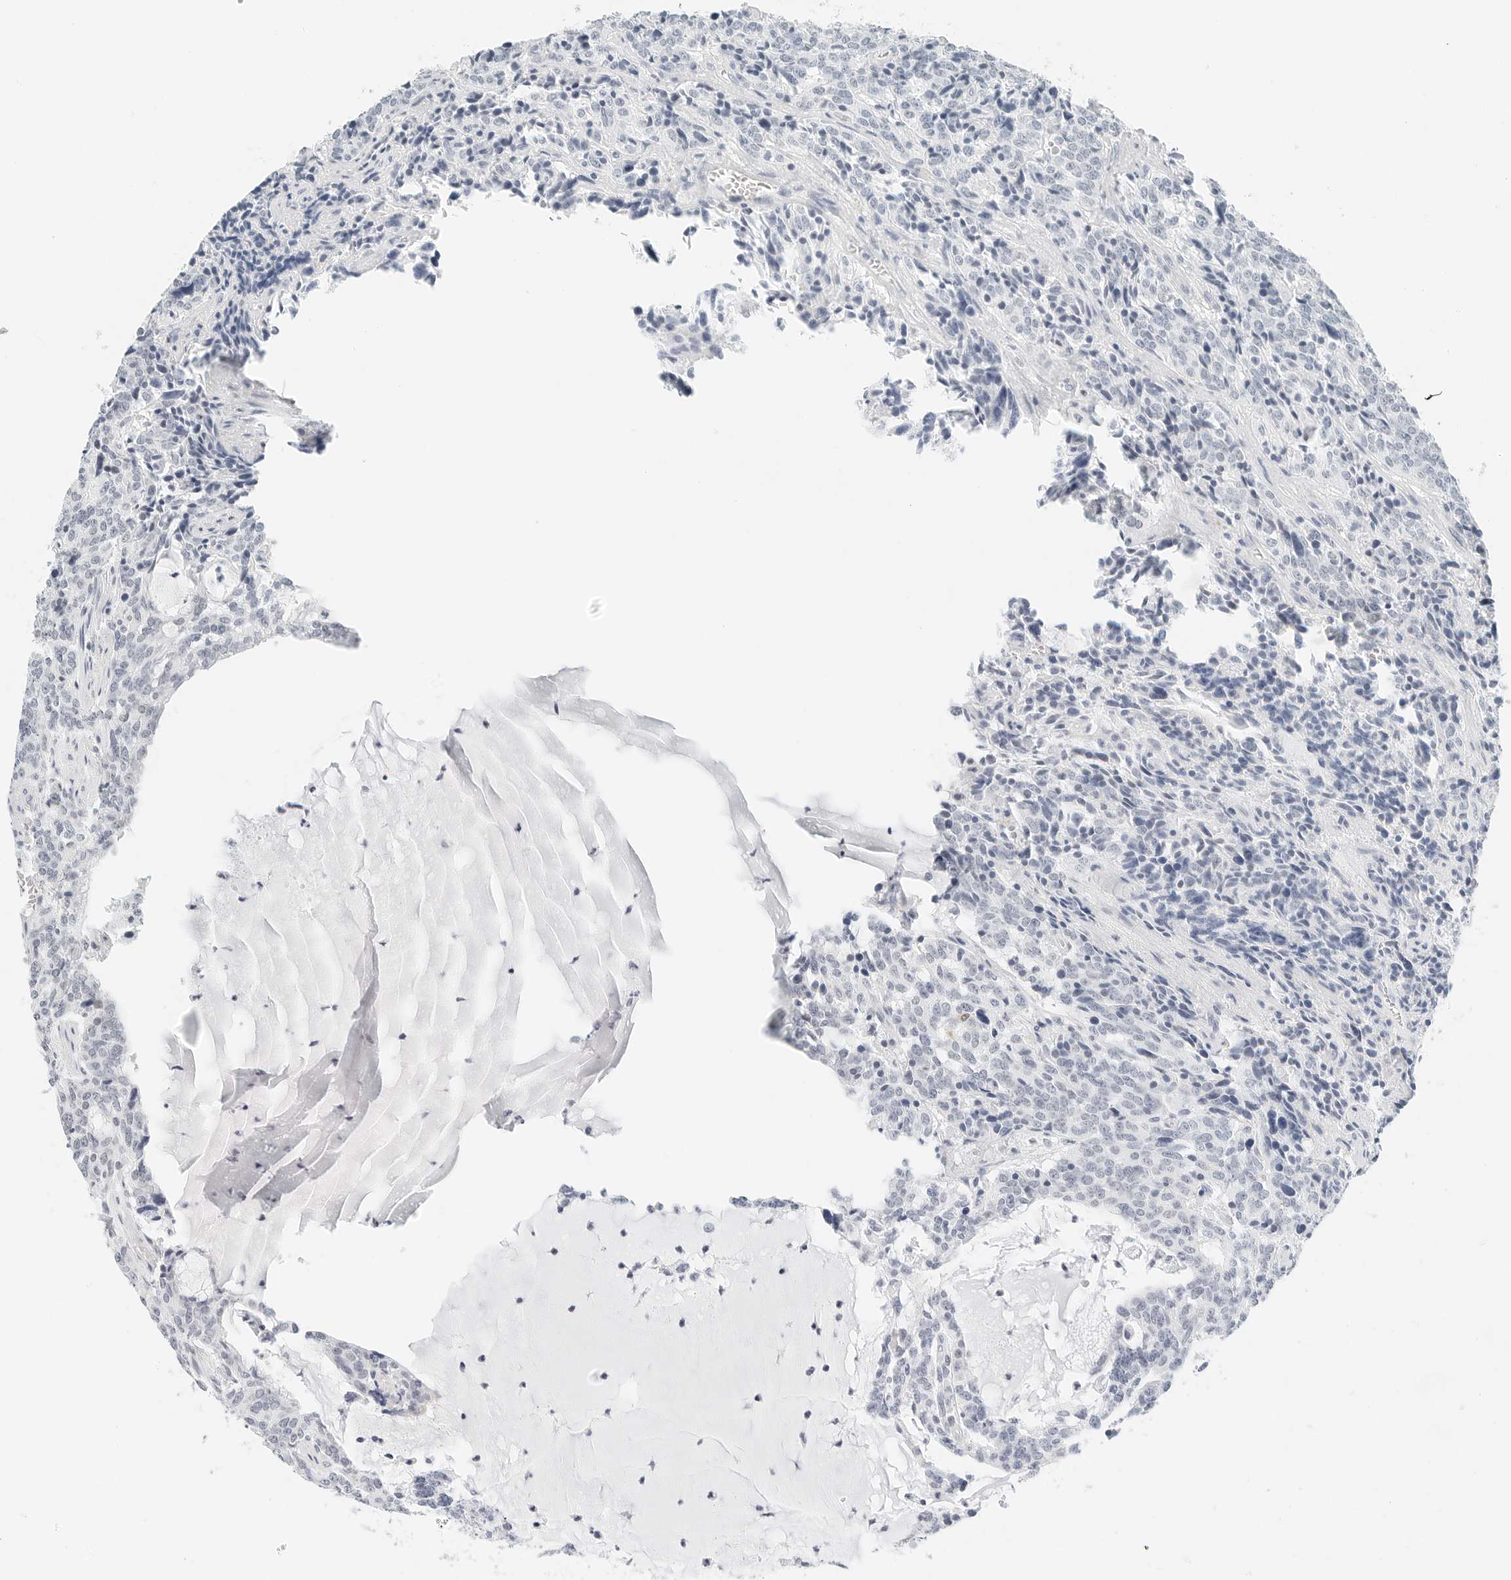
{"staining": {"intensity": "negative", "quantity": "none", "location": "none"}, "tissue": "carcinoid", "cell_type": "Tumor cells", "image_type": "cancer", "snomed": [{"axis": "morphology", "description": "Carcinoid, malignant, NOS"}, {"axis": "topography", "description": "Lung"}], "caption": "DAB immunohistochemical staining of human carcinoid demonstrates no significant staining in tumor cells.", "gene": "CD22", "patient": {"sex": "female", "age": 46}}